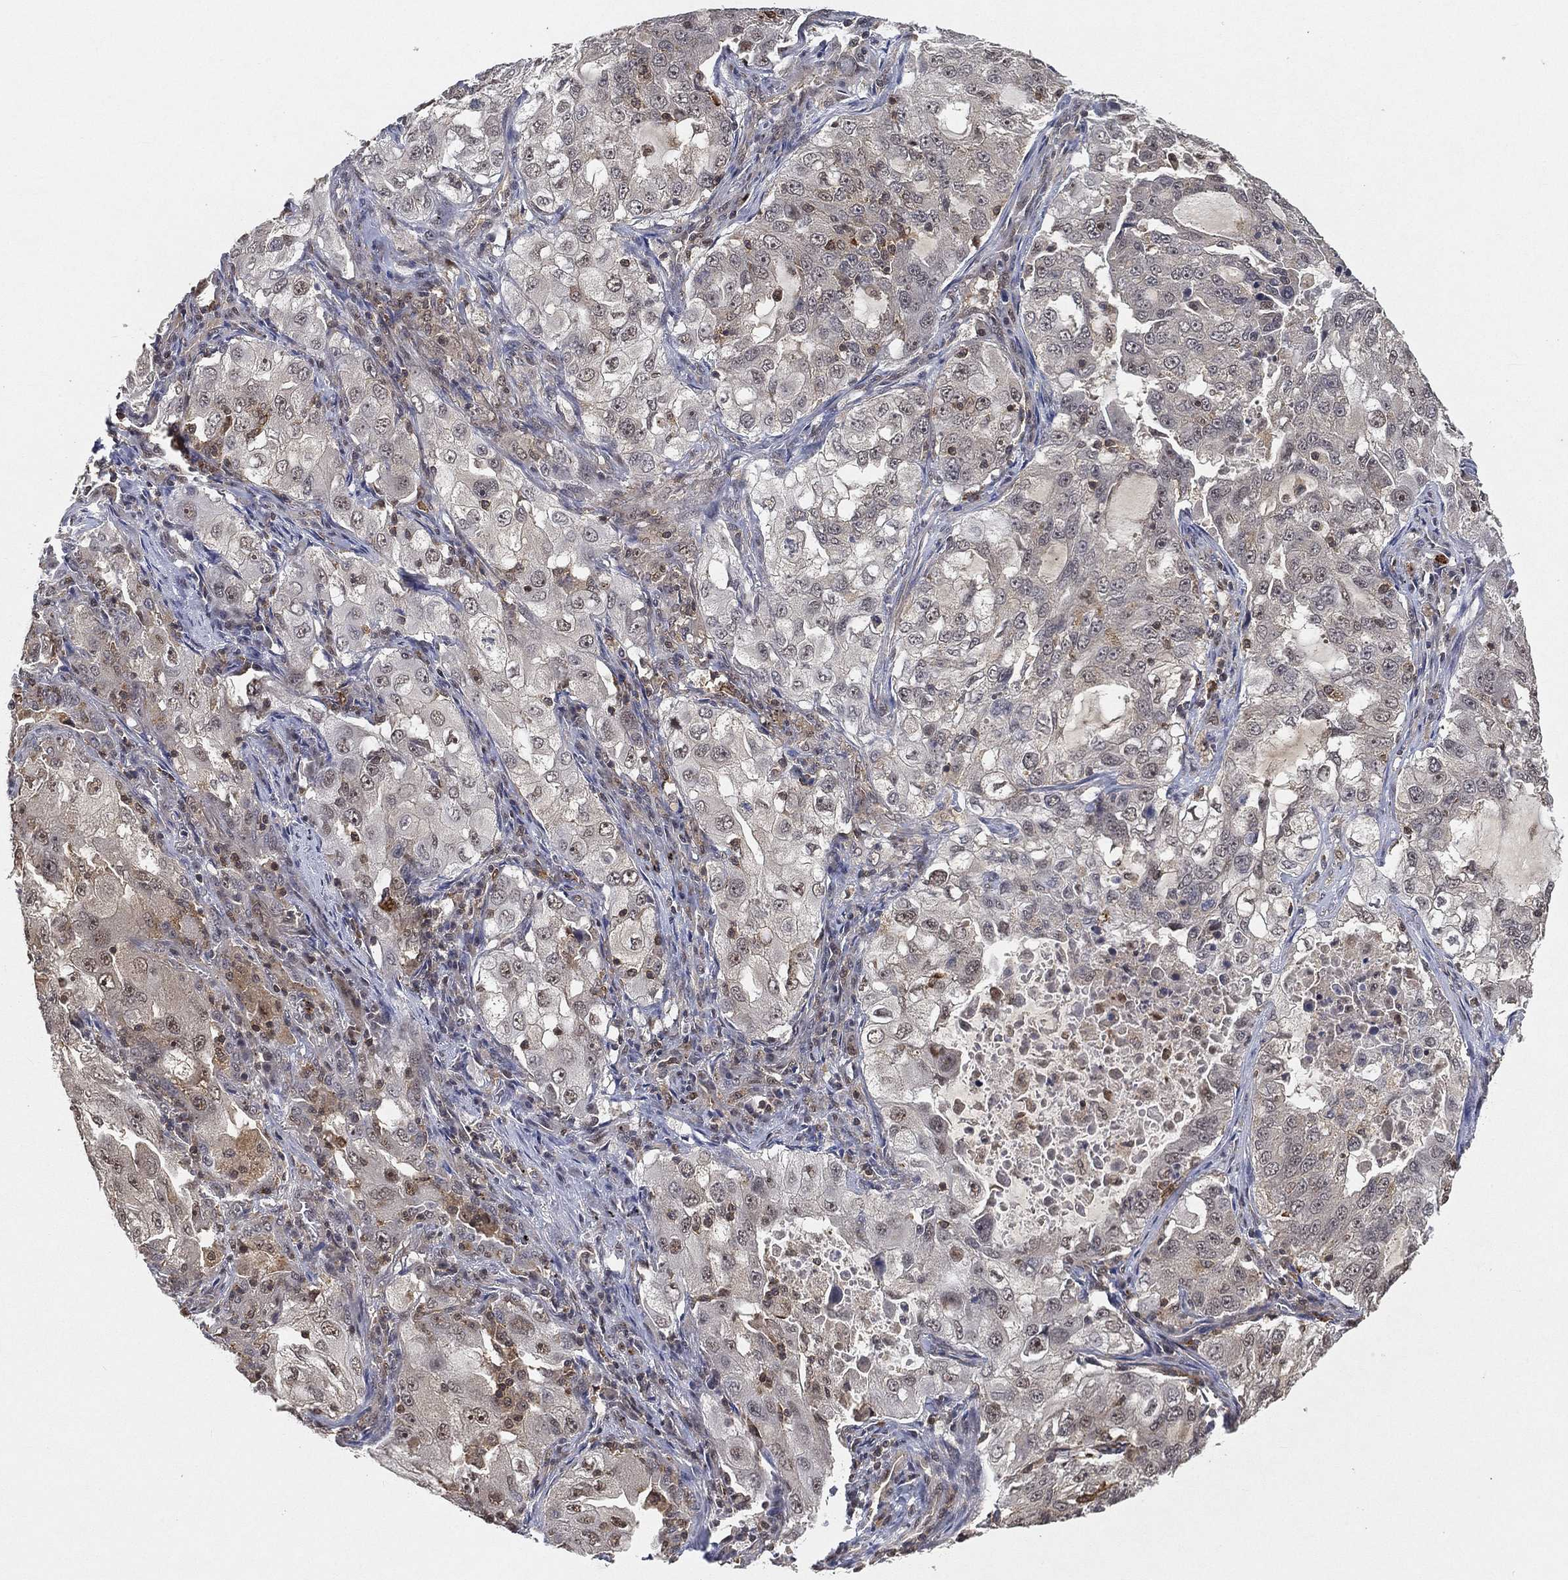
{"staining": {"intensity": "negative", "quantity": "none", "location": "none"}, "tissue": "lung cancer", "cell_type": "Tumor cells", "image_type": "cancer", "snomed": [{"axis": "morphology", "description": "Adenocarcinoma, NOS"}, {"axis": "topography", "description": "Lung"}], "caption": "IHC micrograph of neoplastic tissue: human lung cancer (adenocarcinoma) stained with DAB (3,3'-diaminobenzidine) shows no significant protein staining in tumor cells. (Brightfield microscopy of DAB immunohistochemistry (IHC) at high magnification).", "gene": "WDR26", "patient": {"sex": "female", "age": 61}}